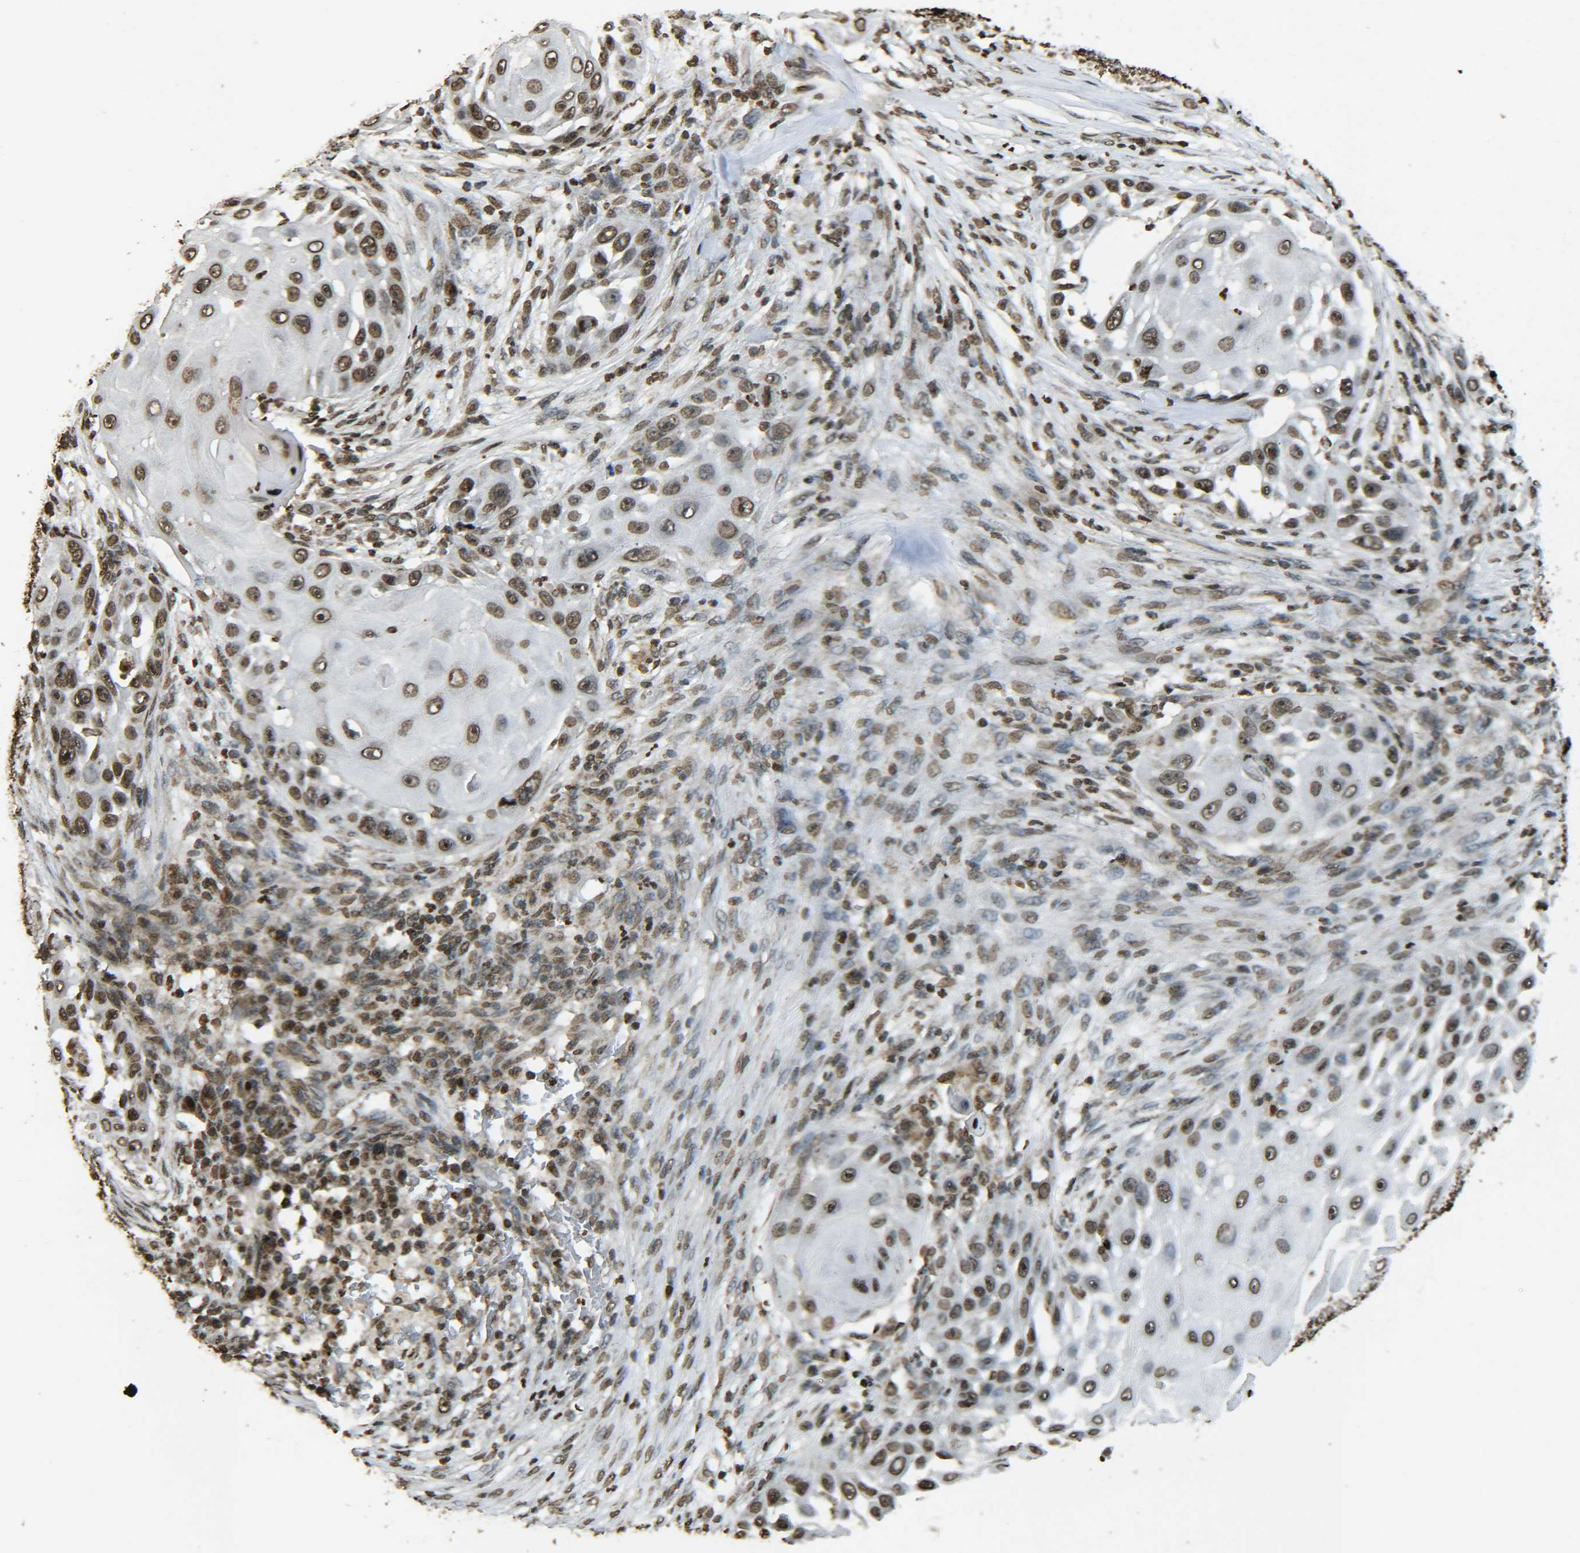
{"staining": {"intensity": "moderate", "quantity": ">75%", "location": "nuclear"}, "tissue": "skin cancer", "cell_type": "Tumor cells", "image_type": "cancer", "snomed": [{"axis": "morphology", "description": "Squamous cell carcinoma, NOS"}, {"axis": "topography", "description": "Skin"}], "caption": "Skin squamous cell carcinoma was stained to show a protein in brown. There is medium levels of moderate nuclear expression in approximately >75% of tumor cells.", "gene": "NEUROG2", "patient": {"sex": "female", "age": 44}}